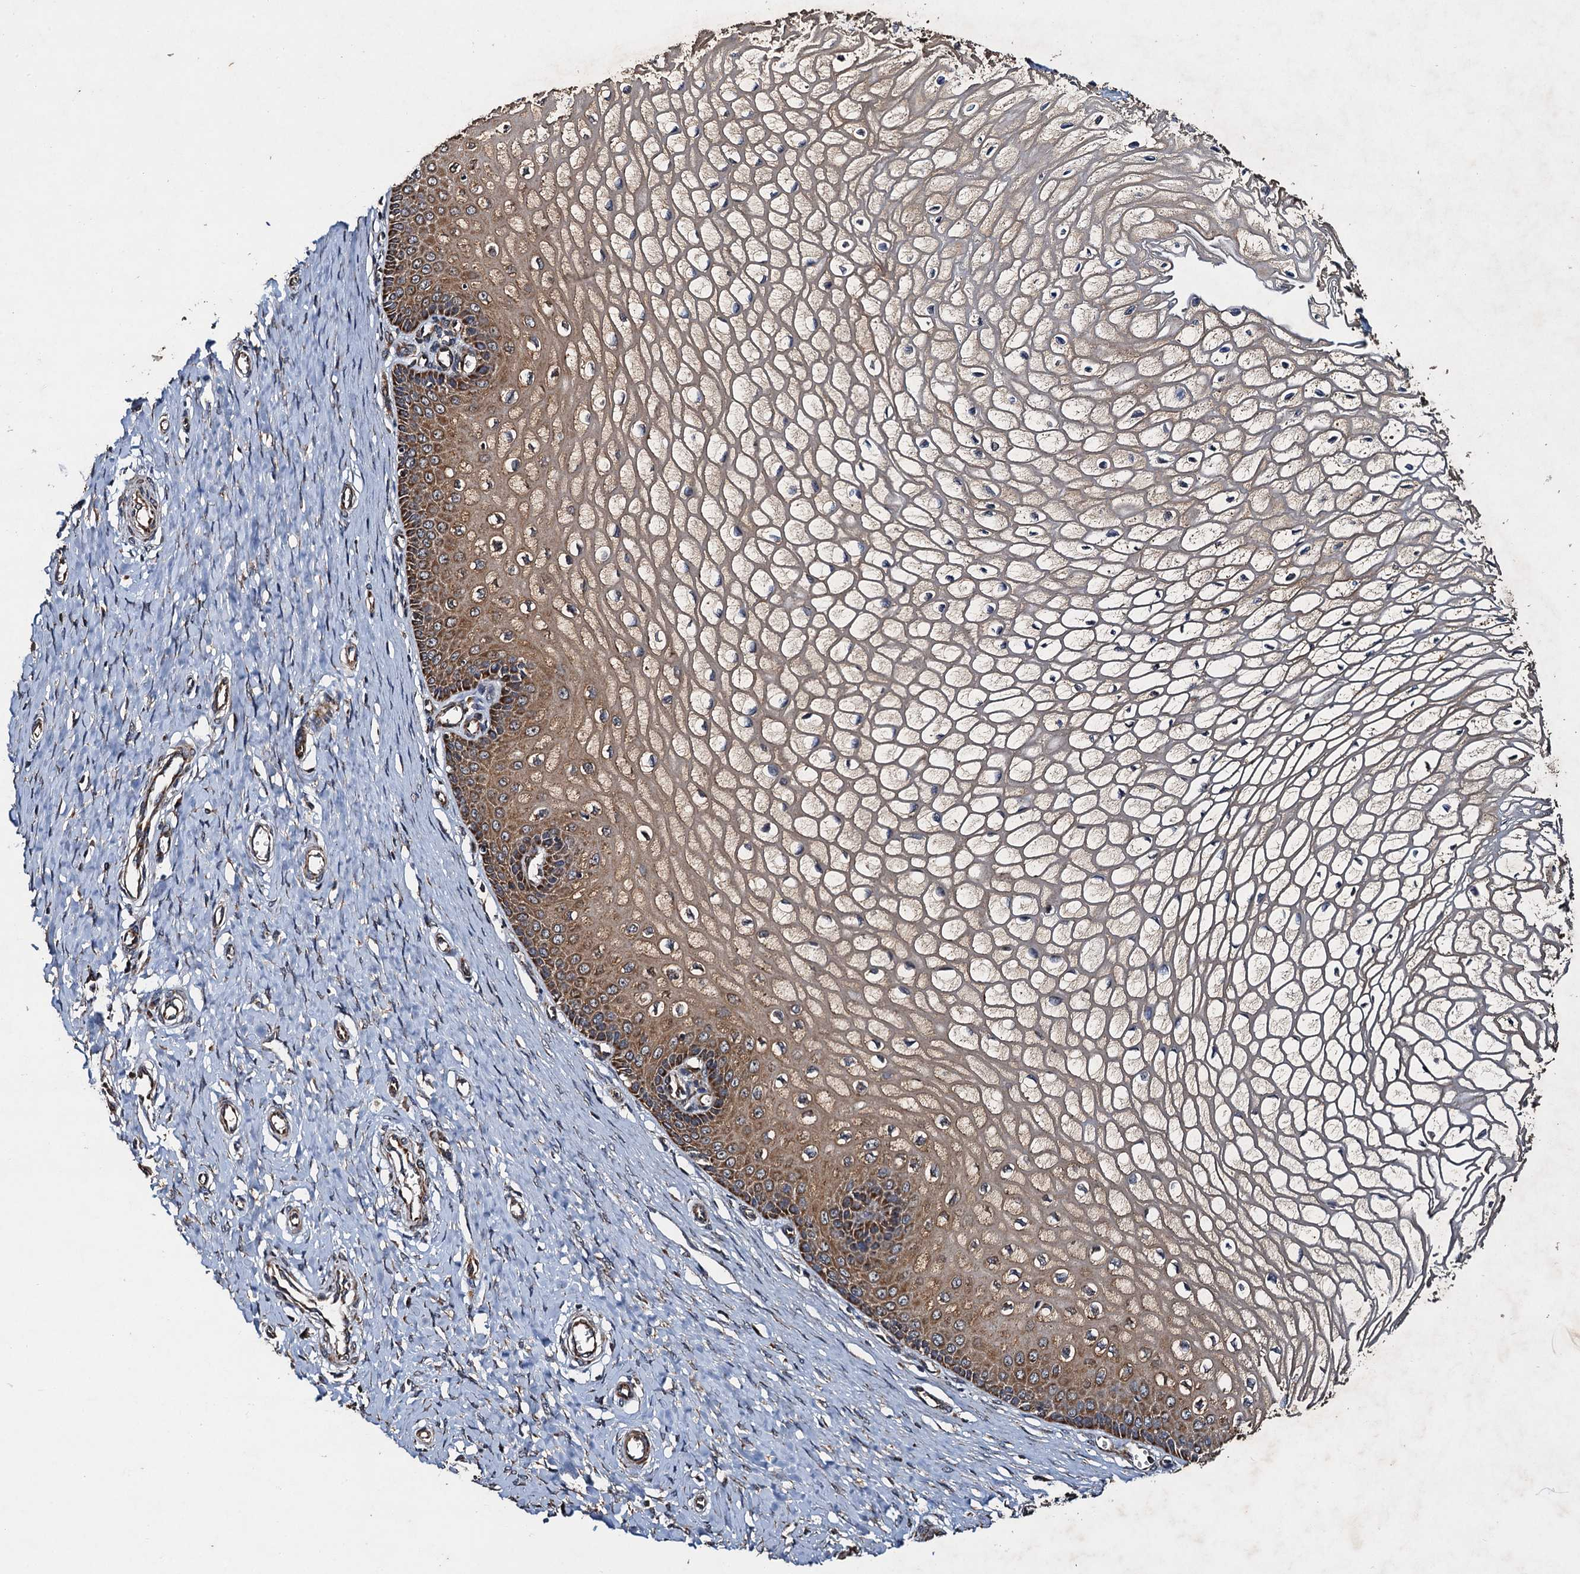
{"staining": {"intensity": "moderate", "quantity": ">75%", "location": "cytoplasmic/membranous"}, "tissue": "cervix", "cell_type": "Glandular cells", "image_type": "normal", "snomed": [{"axis": "morphology", "description": "Normal tissue, NOS"}, {"axis": "topography", "description": "Cervix"}], "caption": "Protein staining by immunohistochemistry (IHC) exhibits moderate cytoplasmic/membranous expression in about >75% of glandular cells in normal cervix. The staining was performed using DAB (3,3'-diaminobenzidine) to visualize the protein expression in brown, while the nuclei were stained in blue with hematoxylin (Magnification: 20x).", "gene": "NDUFA13", "patient": {"sex": "female", "age": 55}}